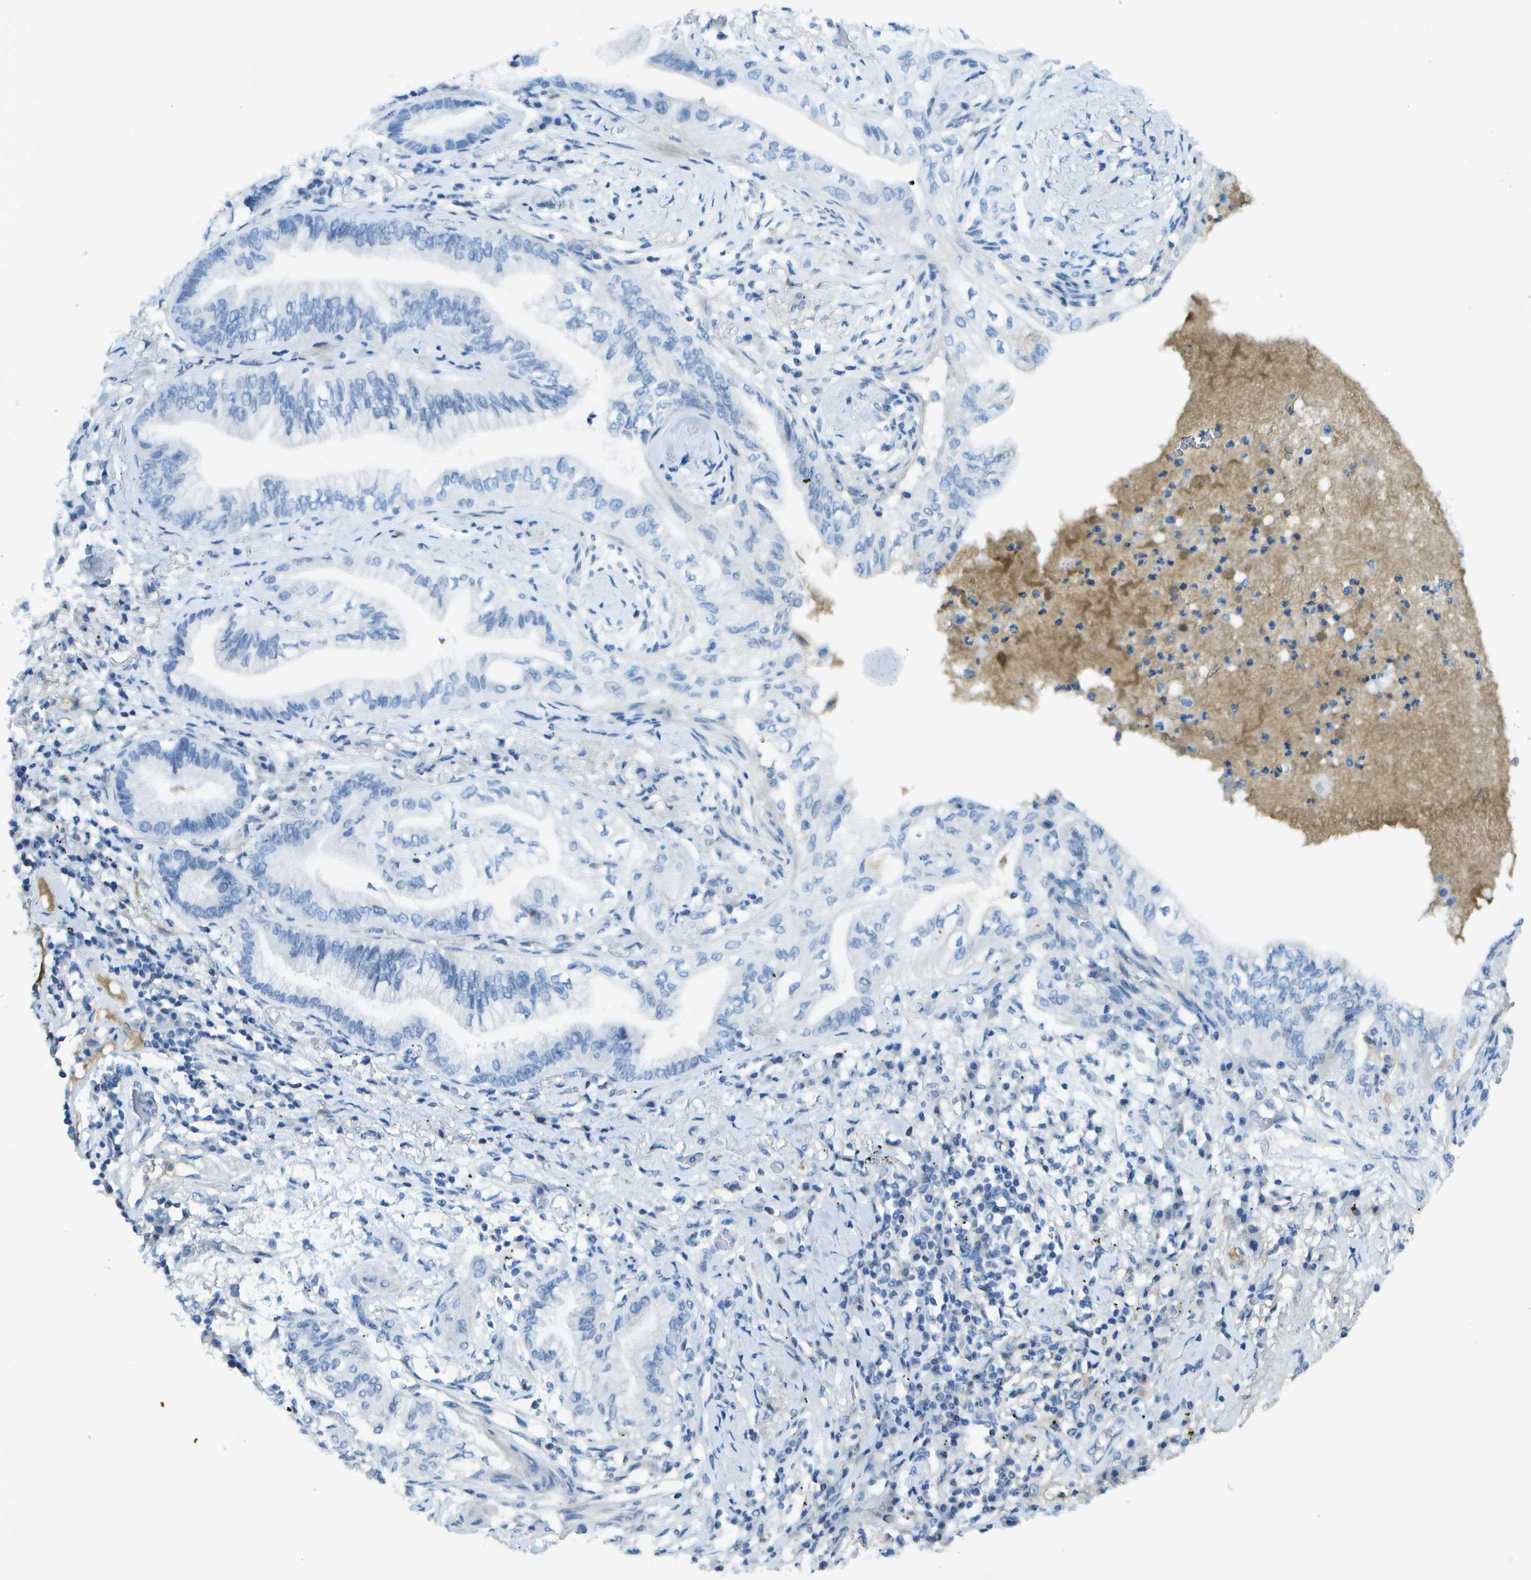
{"staining": {"intensity": "negative", "quantity": "none", "location": "none"}, "tissue": "lung cancer", "cell_type": "Tumor cells", "image_type": "cancer", "snomed": [{"axis": "morphology", "description": "Normal tissue, NOS"}, {"axis": "morphology", "description": "Adenocarcinoma, NOS"}, {"axis": "topography", "description": "Bronchus"}, {"axis": "topography", "description": "Lung"}], "caption": "Lung cancer (adenocarcinoma) was stained to show a protein in brown. There is no significant positivity in tumor cells.", "gene": "C1S", "patient": {"sex": "female", "age": 70}}